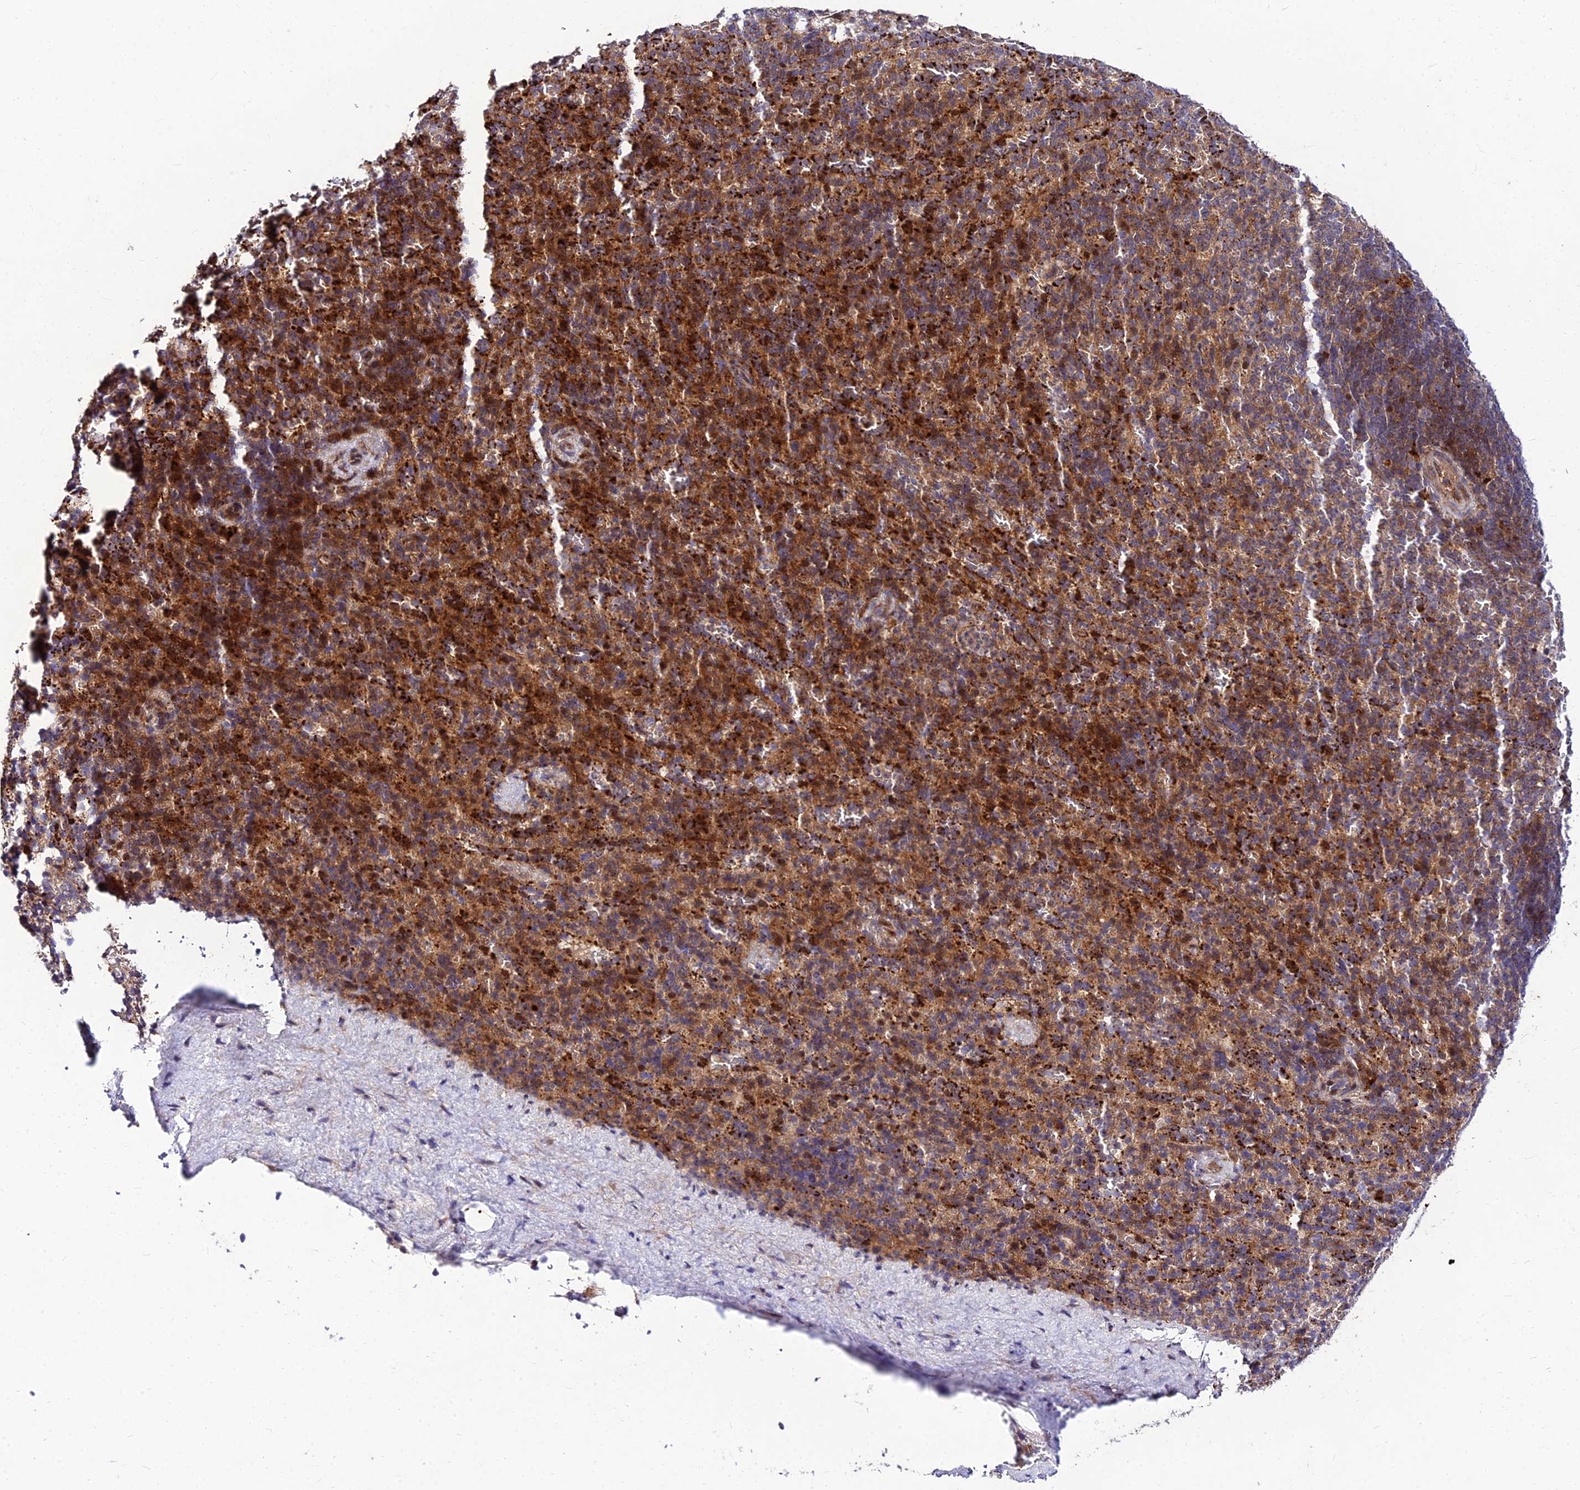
{"staining": {"intensity": "moderate", "quantity": "<25%", "location": "cytoplasmic/membranous,nuclear"}, "tissue": "spleen", "cell_type": "Cells in red pulp", "image_type": "normal", "snomed": [{"axis": "morphology", "description": "Normal tissue, NOS"}, {"axis": "topography", "description": "Spleen"}], "caption": "Protein staining demonstrates moderate cytoplasmic/membranous,nuclear positivity in approximately <25% of cells in red pulp in benign spleen.", "gene": "MKKS", "patient": {"sex": "female", "age": 21}}